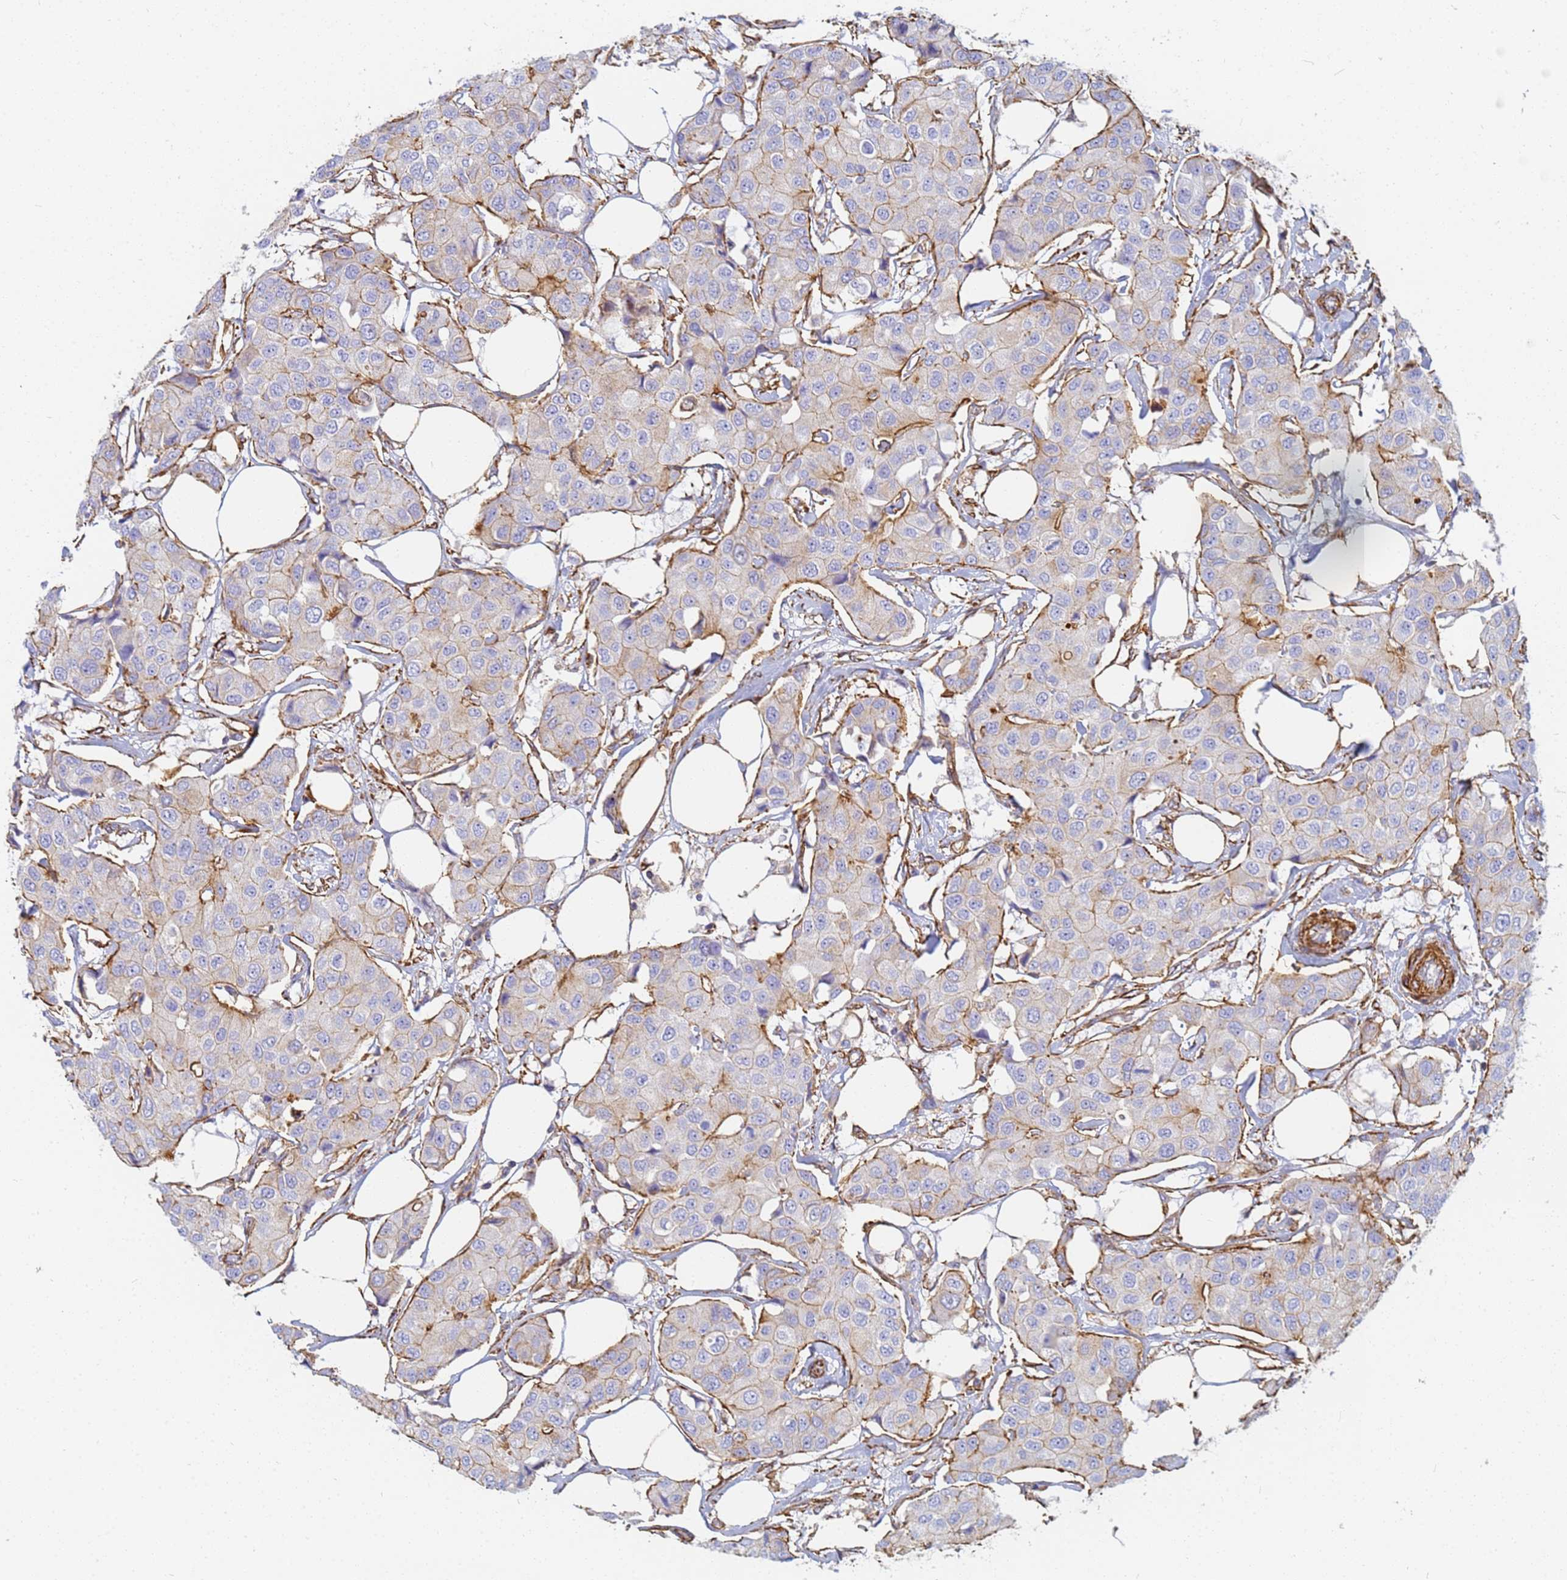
{"staining": {"intensity": "moderate", "quantity": "<25%", "location": "cytoplasmic/membranous"}, "tissue": "breast cancer", "cell_type": "Tumor cells", "image_type": "cancer", "snomed": [{"axis": "morphology", "description": "Duct carcinoma"}, {"axis": "topography", "description": "Breast"}], "caption": "Approximately <25% of tumor cells in breast invasive ductal carcinoma exhibit moderate cytoplasmic/membranous protein staining as visualized by brown immunohistochemical staining.", "gene": "TPM1", "patient": {"sex": "female", "age": 80}}